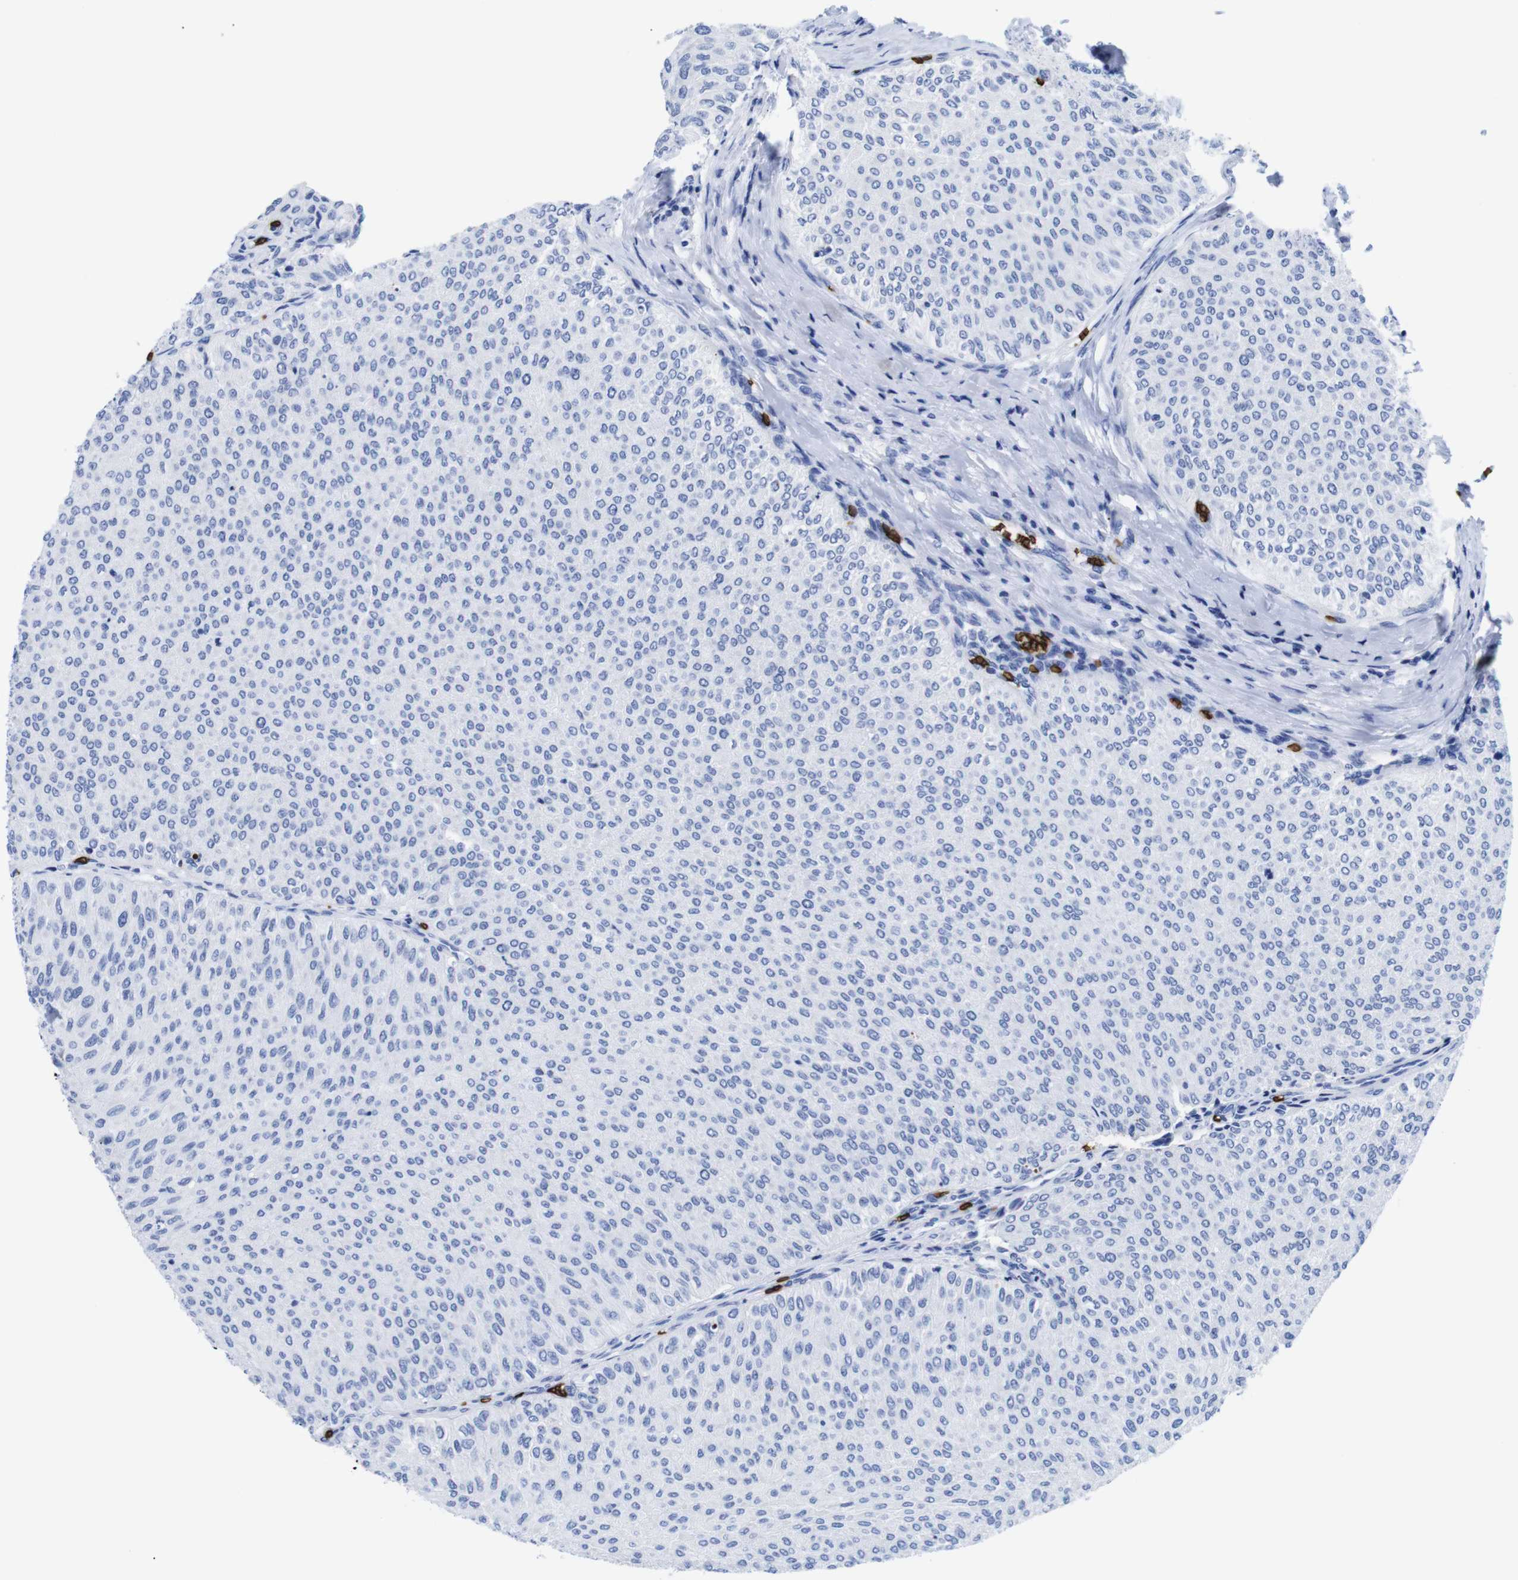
{"staining": {"intensity": "negative", "quantity": "none", "location": "none"}, "tissue": "urothelial cancer", "cell_type": "Tumor cells", "image_type": "cancer", "snomed": [{"axis": "morphology", "description": "Urothelial carcinoma, Low grade"}, {"axis": "topography", "description": "Urinary bladder"}], "caption": "A high-resolution micrograph shows IHC staining of urothelial cancer, which shows no significant expression in tumor cells.", "gene": "S1PR2", "patient": {"sex": "male", "age": 78}}